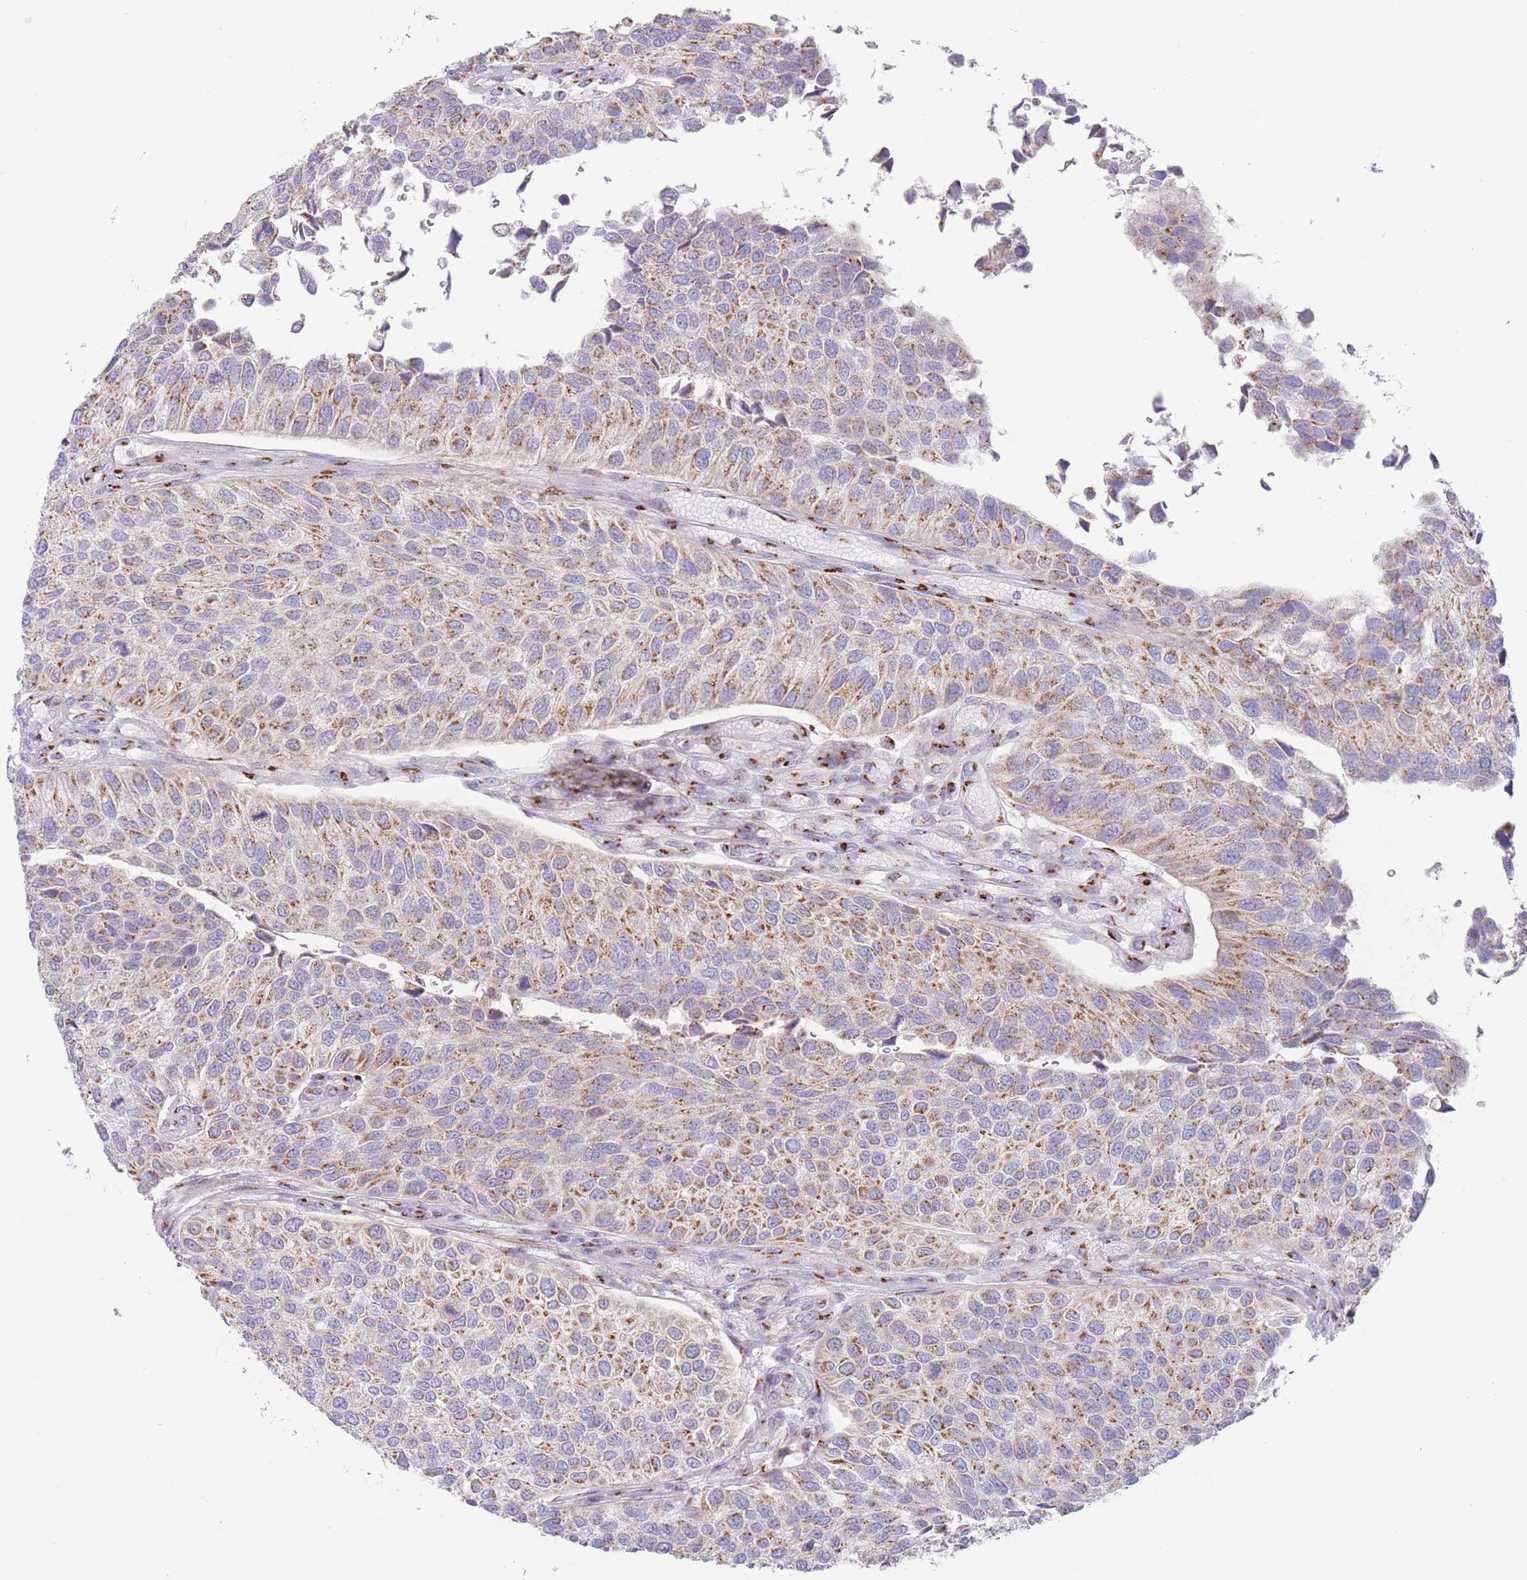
{"staining": {"intensity": "moderate", "quantity": ">75%", "location": "cytoplasmic/membranous"}, "tissue": "urothelial cancer", "cell_type": "Tumor cells", "image_type": "cancer", "snomed": [{"axis": "morphology", "description": "Urothelial carcinoma, NOS"}, {"axis": "topography", "description": "Urinary bladder"}], "caption": "A brown stain highlights moderate cytoplasmic/membranous positivity of a protein in human transitional cell carcinoma tumor cells.", "gene": "MPND", "patient": {"sex": "male", "age": 55}}